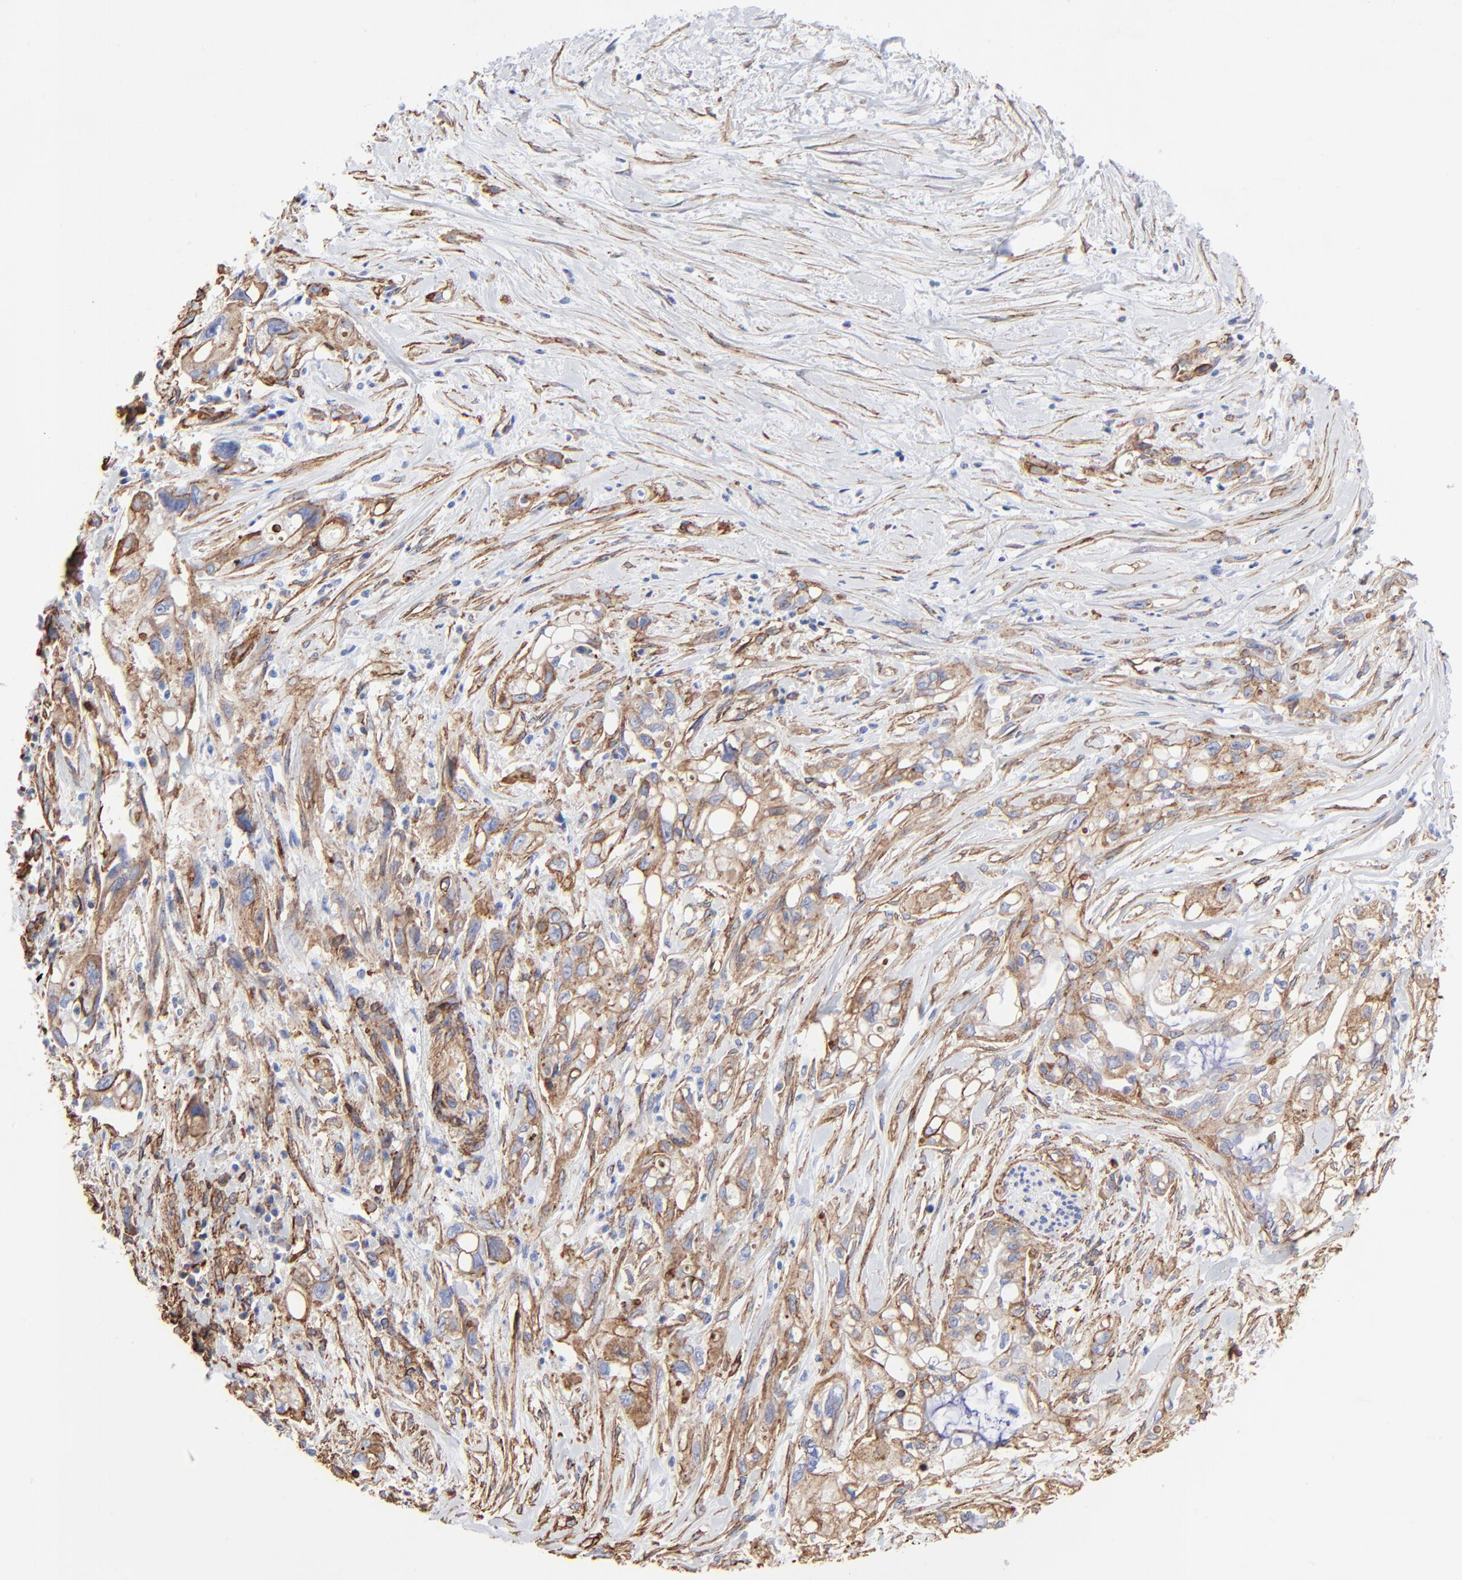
{"staining": {"intensity": "strong", "quantity": ">75%", "location": "cytoplasmic/membranous"}, "tissue": "pancreatic cancer", "cell_type": "Tumor cells", "image_type": "cancer", "snomed": [{"axis": "morphology", "description": "Normal tissue, NOS"}, {"axis": "topography", "description": "Pancreas"}], "caption": "Pancreatic cancer stained with immunohistochemistry demonstrates strong cytoplasmic/membranous expression in approximately >75% of tumor cells.", "gene": "CAV1", "patient": {"sex": "male", "age": 42}}